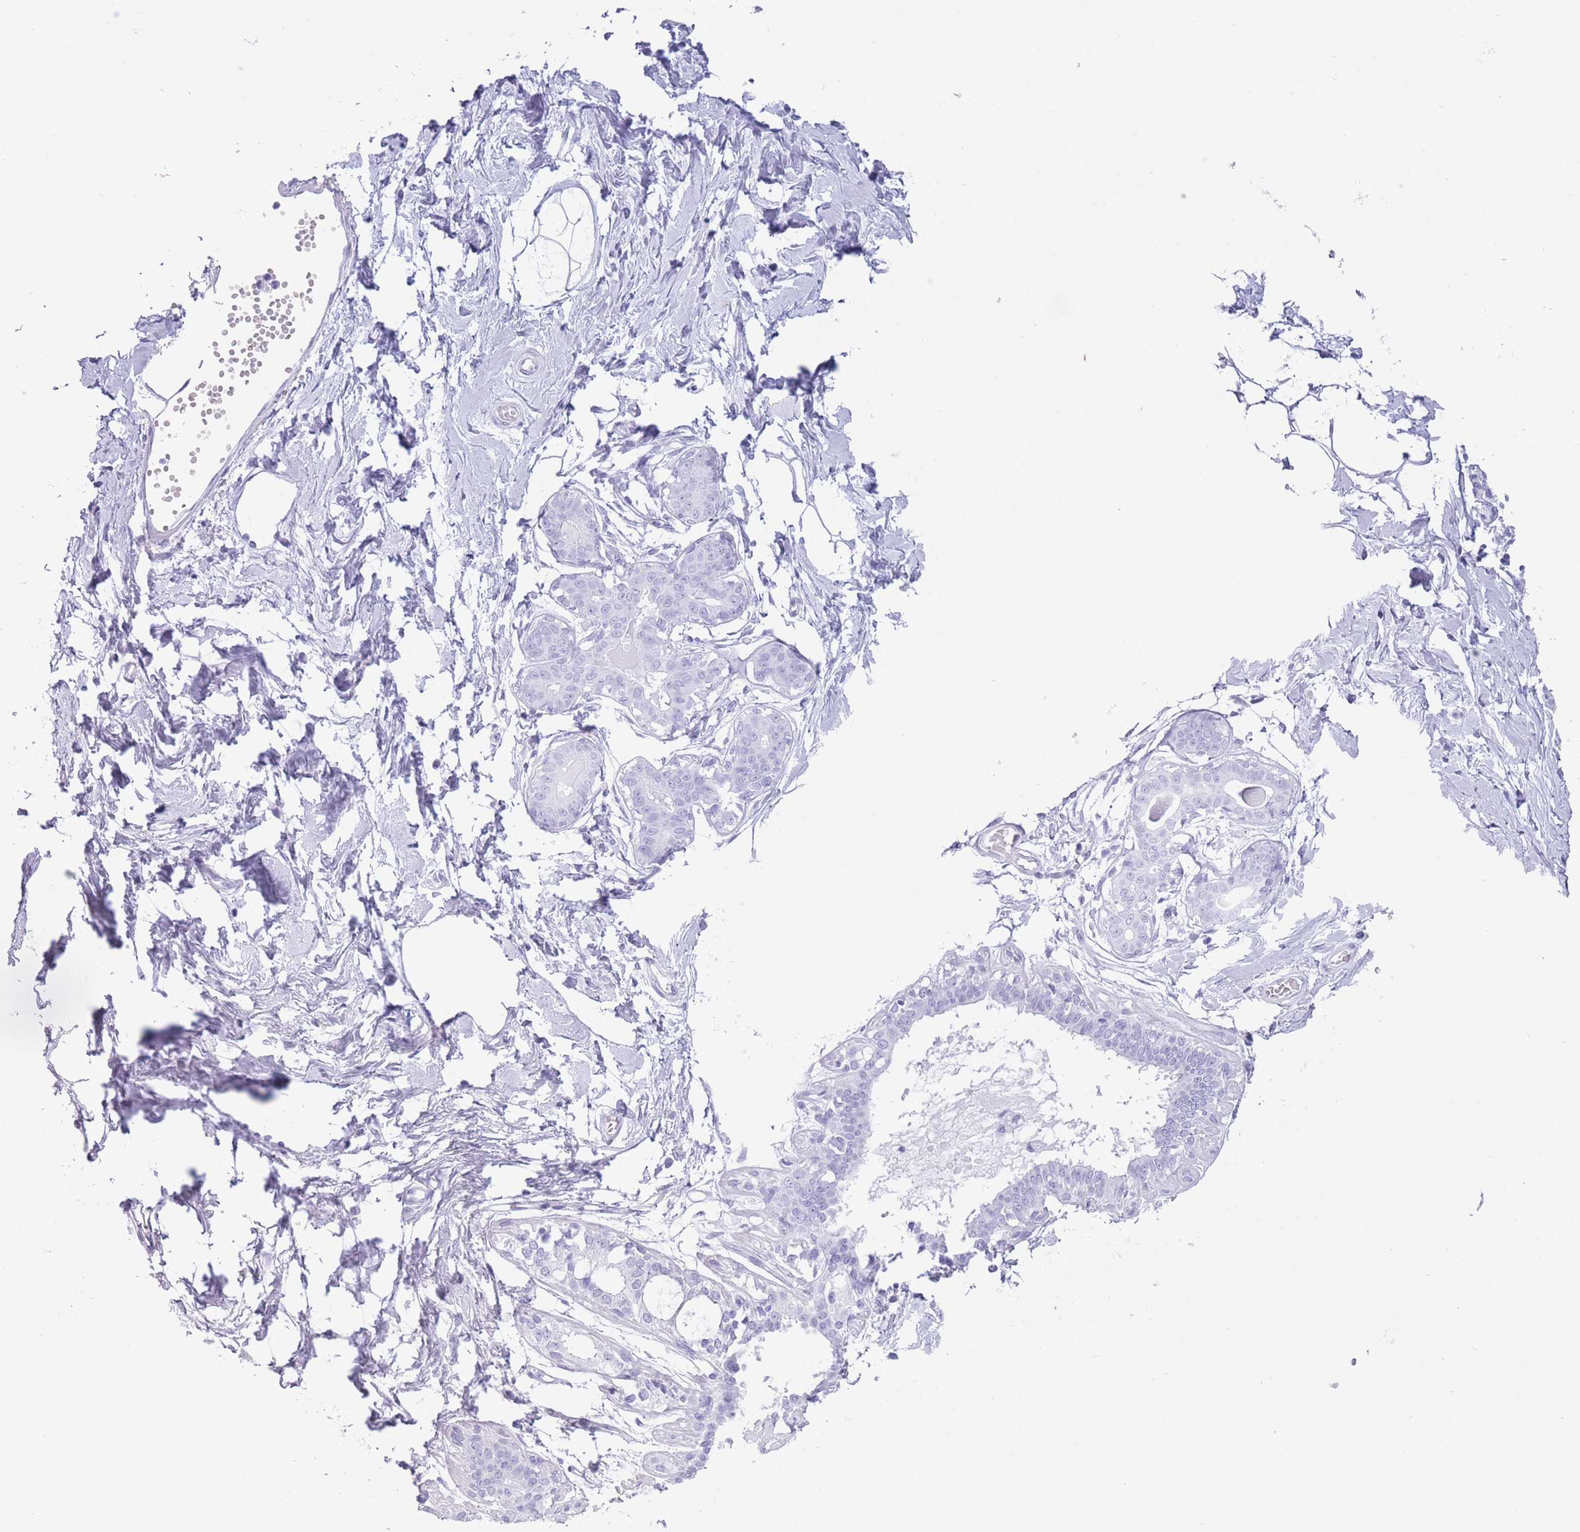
{"staining": {"intensity": "negative", "quantity": "none", "location": "none"}, "tissue": "breast", "cell_type": "Adipocytes", "image_type": "normal", "snomed": [{"axis": "morphology", "description": "Normal tissue, NOS"}, {"axis": "topography", "description": "Breast"}], "caption": "Micrograph shows no protein staining in adipocytes of unremarkable breast. (DAB (3,3'-diaminobenzidine) immunohistochemistry, high magnification).", "gene": "OR4F16", "patient": {"sex": "female", "age": 45}}